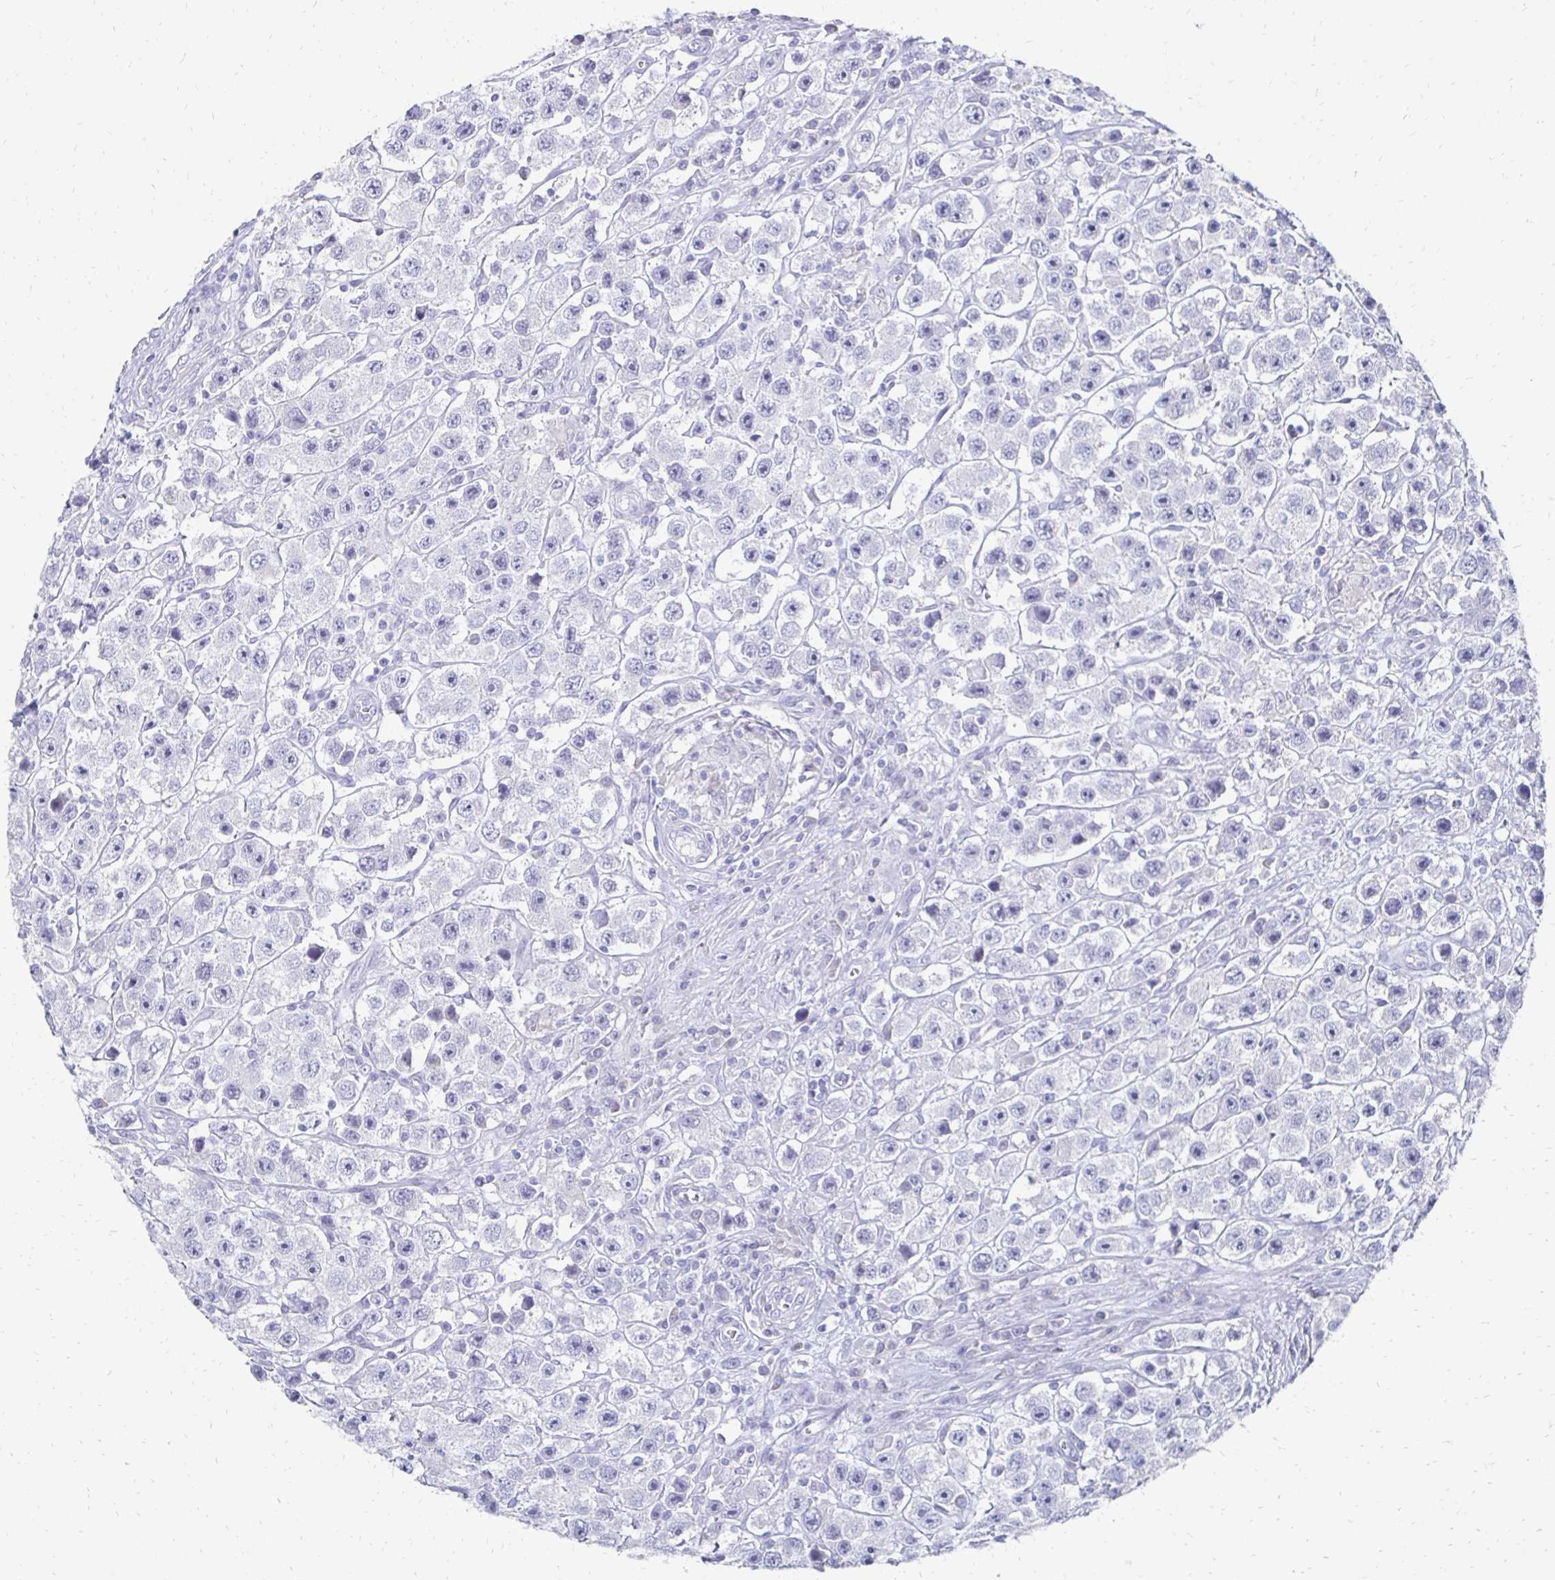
{"staining": {"intensity": "negative", "quantity": "none", "location": "none"}, "tissue": "testis cancer", "cell_type": "Tumor cells", "image_type": "cancer", "snomed": [{"axis": "morphology", "description": "Seminoma, NOS"}, {"axis": "topography", "description": "Testis"}], "caption": "Image shows no significant protein positivity in tumor cells of testis seminoma. (Brightfield microscopy of DAB (3,3'-diaminobenzidine) immunohistochemistry at high magnification).", "gene": "SYCP3", "patient": {"sex": "male", "age": 45}}